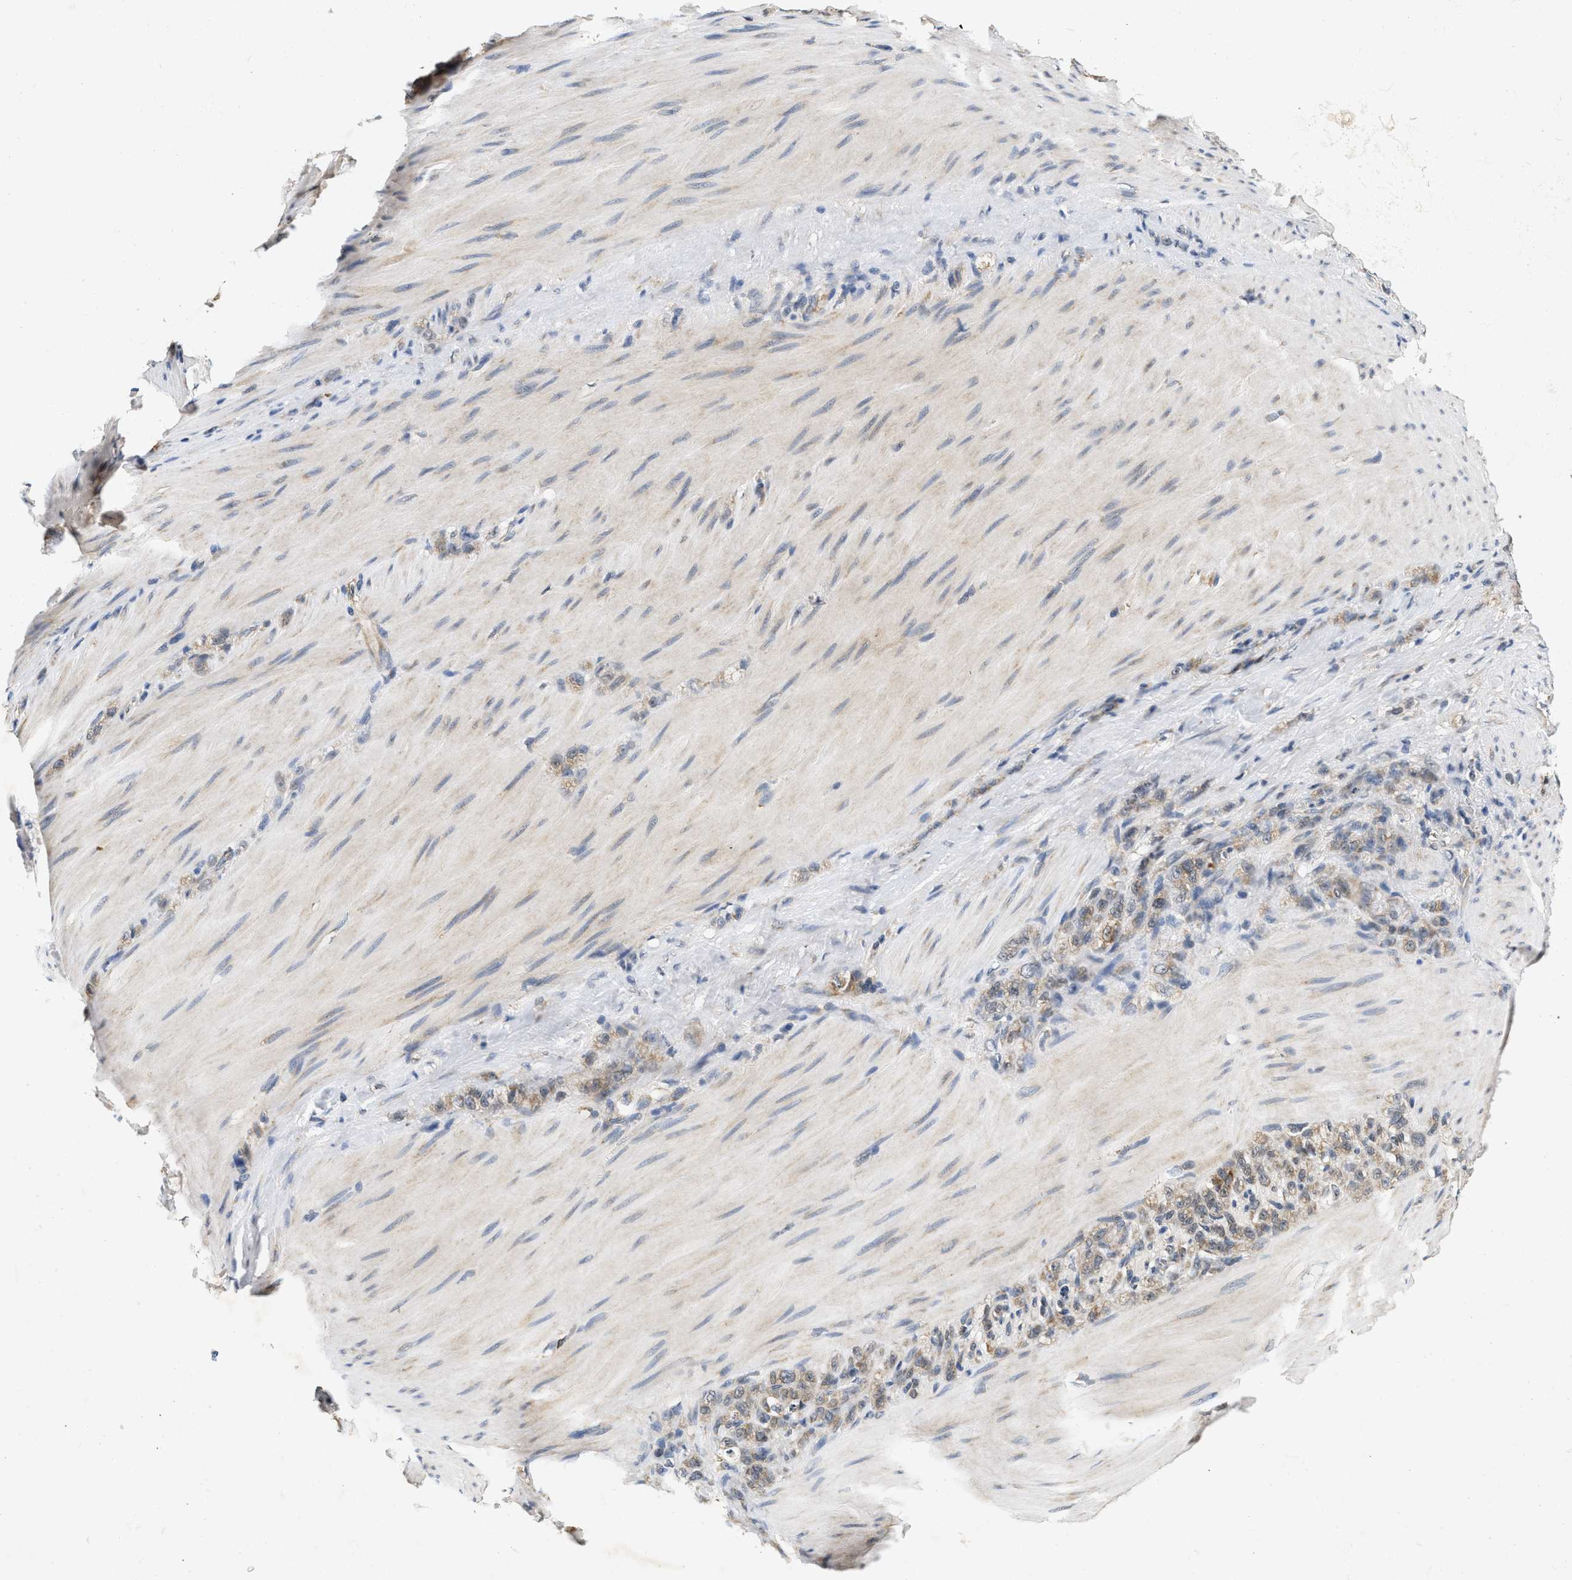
{"staining": {"intensity": "moderate", "quantity": ">75%", "location": "cytoplasmic/membranous"}, "tissue": "stomach cancer", "cell_type": "Tumor cells", "image_type": "cancer", "snomed": [{"axis": "morphology", "description": "Normal tissue, NOS"}, {"axis": "morphology", "description": "Adenocarcinoma, NOS"}, {"axis": "topography", "description": "Stomach"}], "caption": "Immunohistochemical staining of stomach cancer reveals medium levels of moderate cytoplasmic/membranous positivity in about >75% of tumor cells.", "gene": "GIGYF1", "patient": {"sex": "male", "age": 82}}